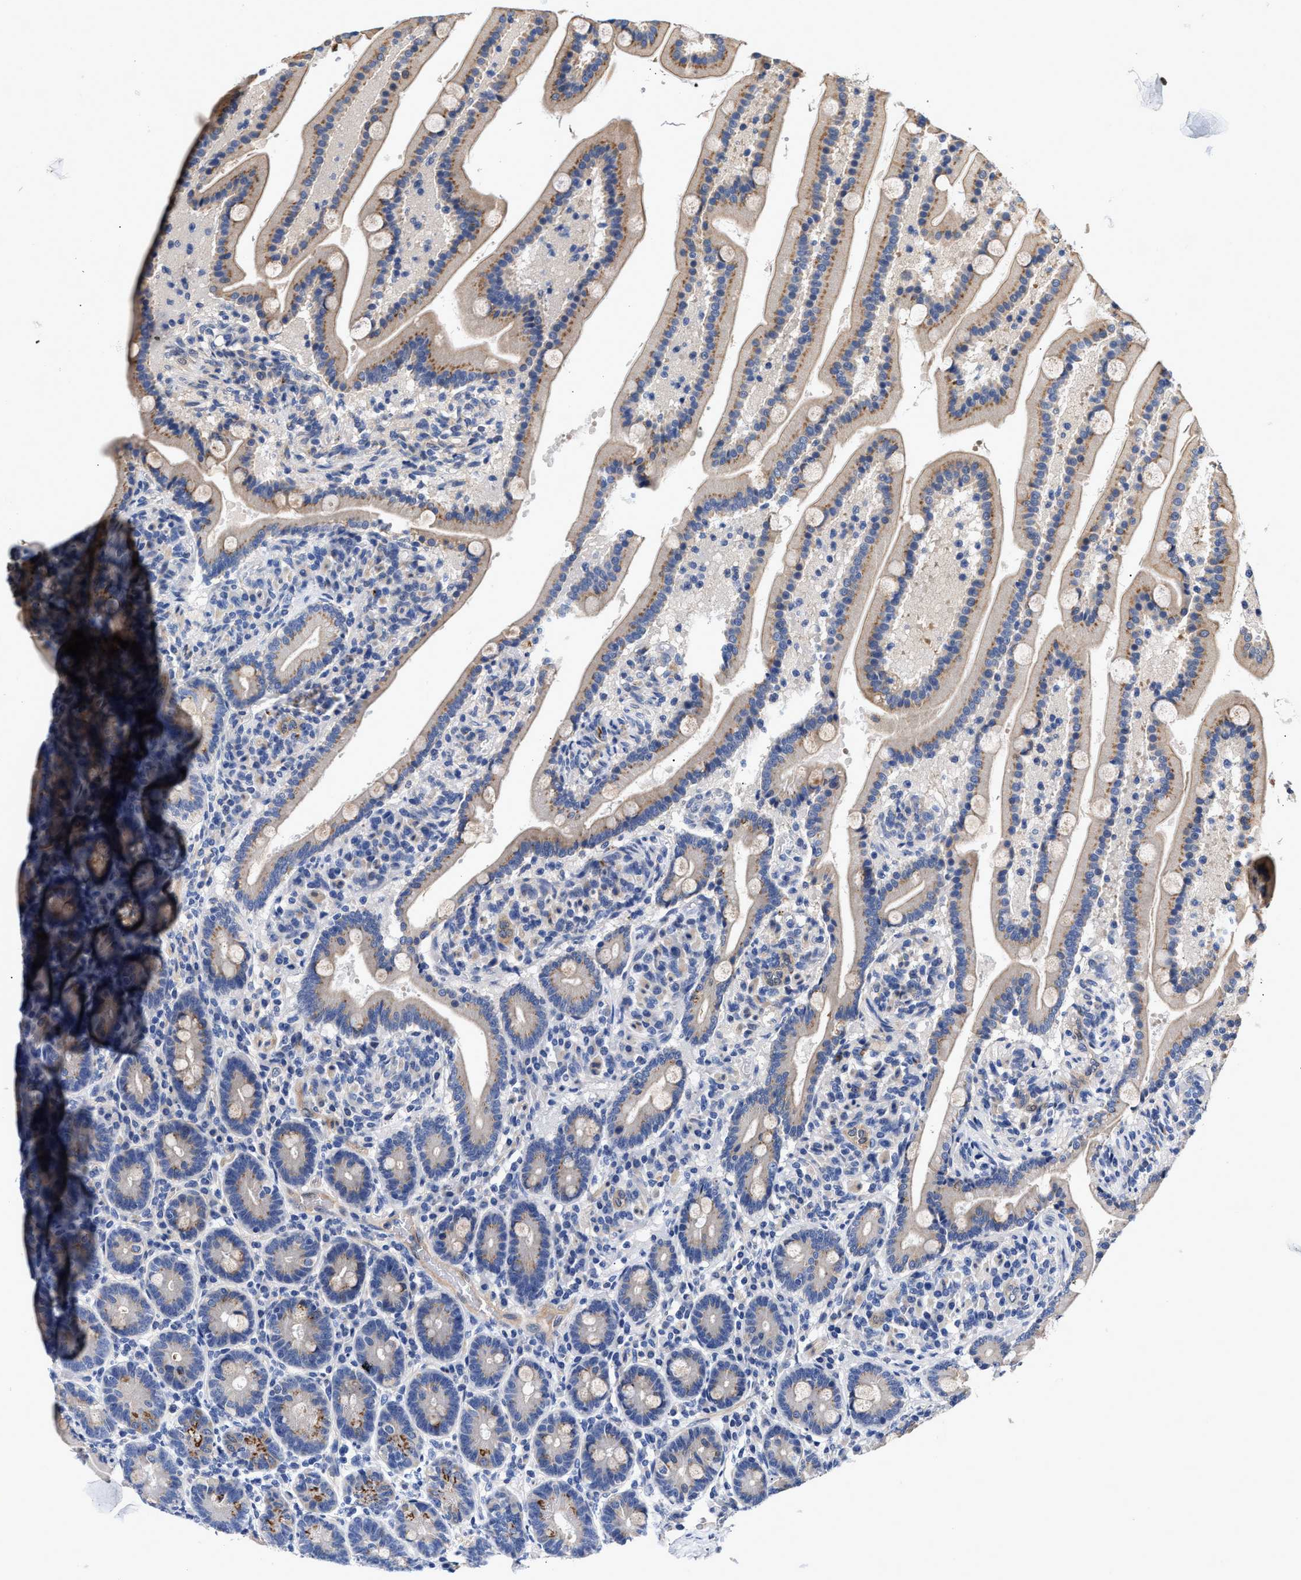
{"staining": {"intensity": "moderate", "quantity": "25%-75%", "location": "cytoplasmic/membranous"}, "tissue": "duodenum", "cell_type": "Glandular cells", "image_type": "normal", "snomed": [{"axis": "morphology", "description": "Normal tissue, NOS"}, {"axis": "topography", "description": "Duodenum"}], "caption": "Moderate cytoplasmic/membranous expression for a protein is identified in approximately 25%-75% of glandular cells of normal duodenum using IHC.", "gene": "CCDC146", "patient": {"sex": "male", "age": 54}}